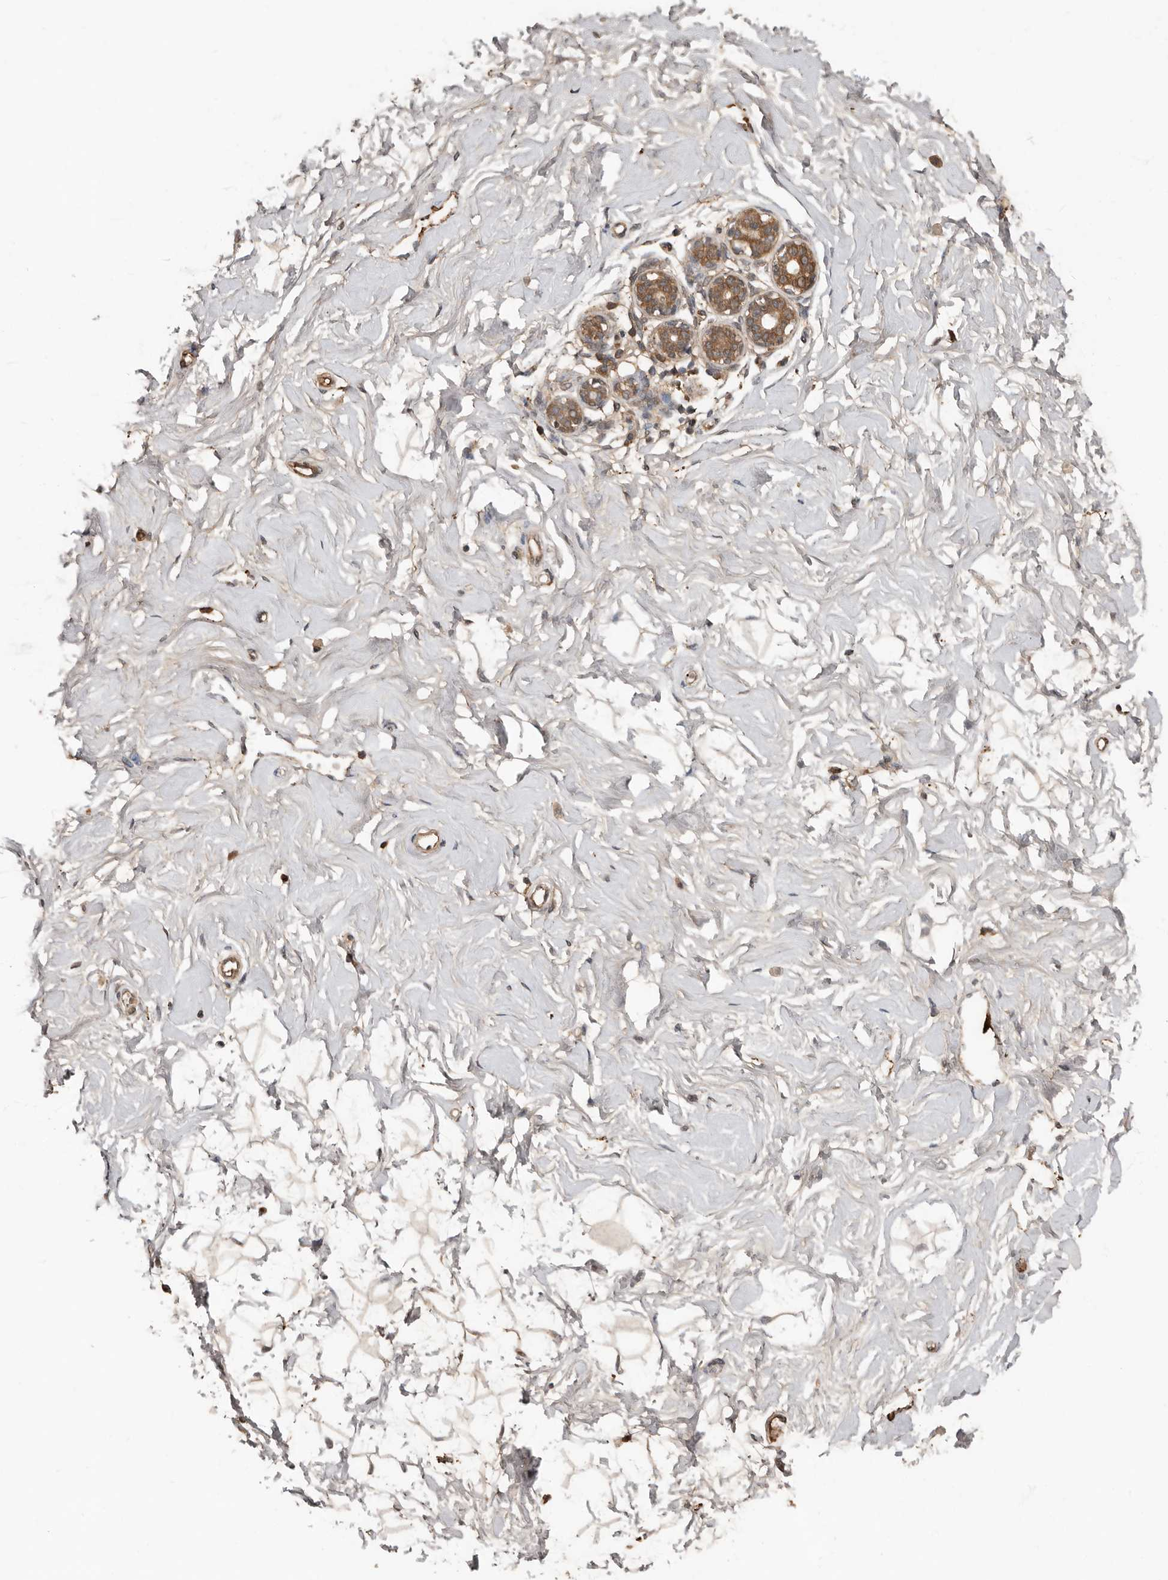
{"staining": {"intensity": "weak", "quantity": ">75%", "location": "cytoplasmic/membranous"}, "tissue": "breast", "cell_type": "Adipocytes", "image_type": "normal", "snomed": [{"axis": "morphology", "description": "Normal tissue, NOS"}, {"axis": "morphology", "description": "Adenoma, NOS"}, {"axis": "topography", "description": "Breast"}], "caption": "Immunohistochemistry (IHC) micrograph of unremarkable human breast stained for a protein (brown), which demonstrates low levels of weak cytoplasmic/membranous expression in about >75% of adipocytes.", "gene": "LRGUK", "patient": {"sex": "female", "age": 23}}